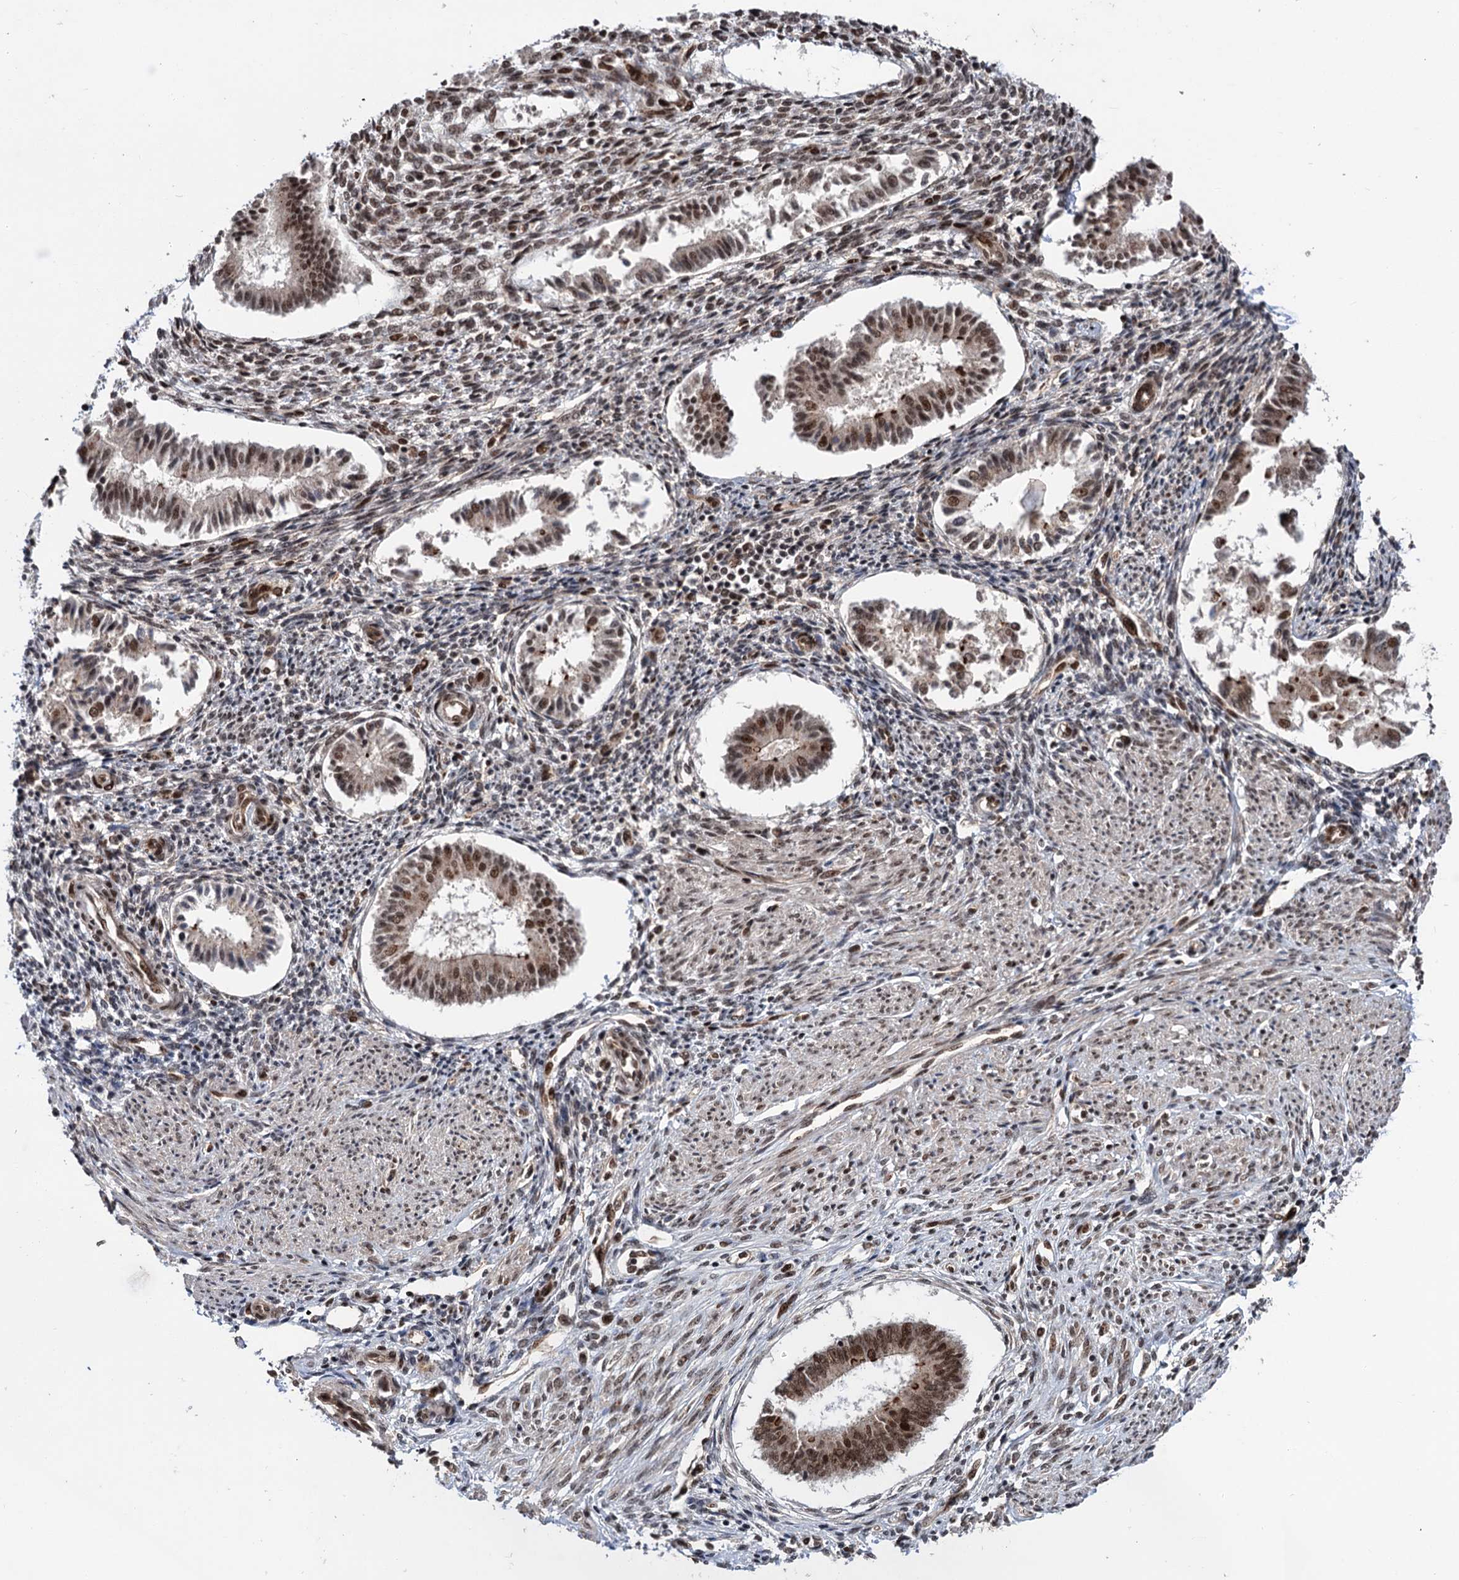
{"staining": {"intensity": "moderate", "quantity": "25%-75%", "location": "cytoplasmic/membranous,nuclear"}, "tissue": "endometrium", "cell_type": "Cells in endometrial stroma", "image_type": "normal", "snomed": [{"axis": "morphology", "description": "Normal tissue, NOS"}, {"axis": "topography", "description": "Uterus"}, {"axis": "topography", "description": "Endometrium"}], "caption": "Immunohistochemistry (IHC) photomicrograph of benign endometrium: human endometrium stained using immunohistochemistry reveals medium levels of moderate protein expression localized specifically in the cytoplasmic/membranous,nuclear of cells in endometrial stroma, appearing as a cytoplasmic/membranous,nuclear brown color.", "gene": "MAML1", "patient": {"sex": "female", "age": 48}}